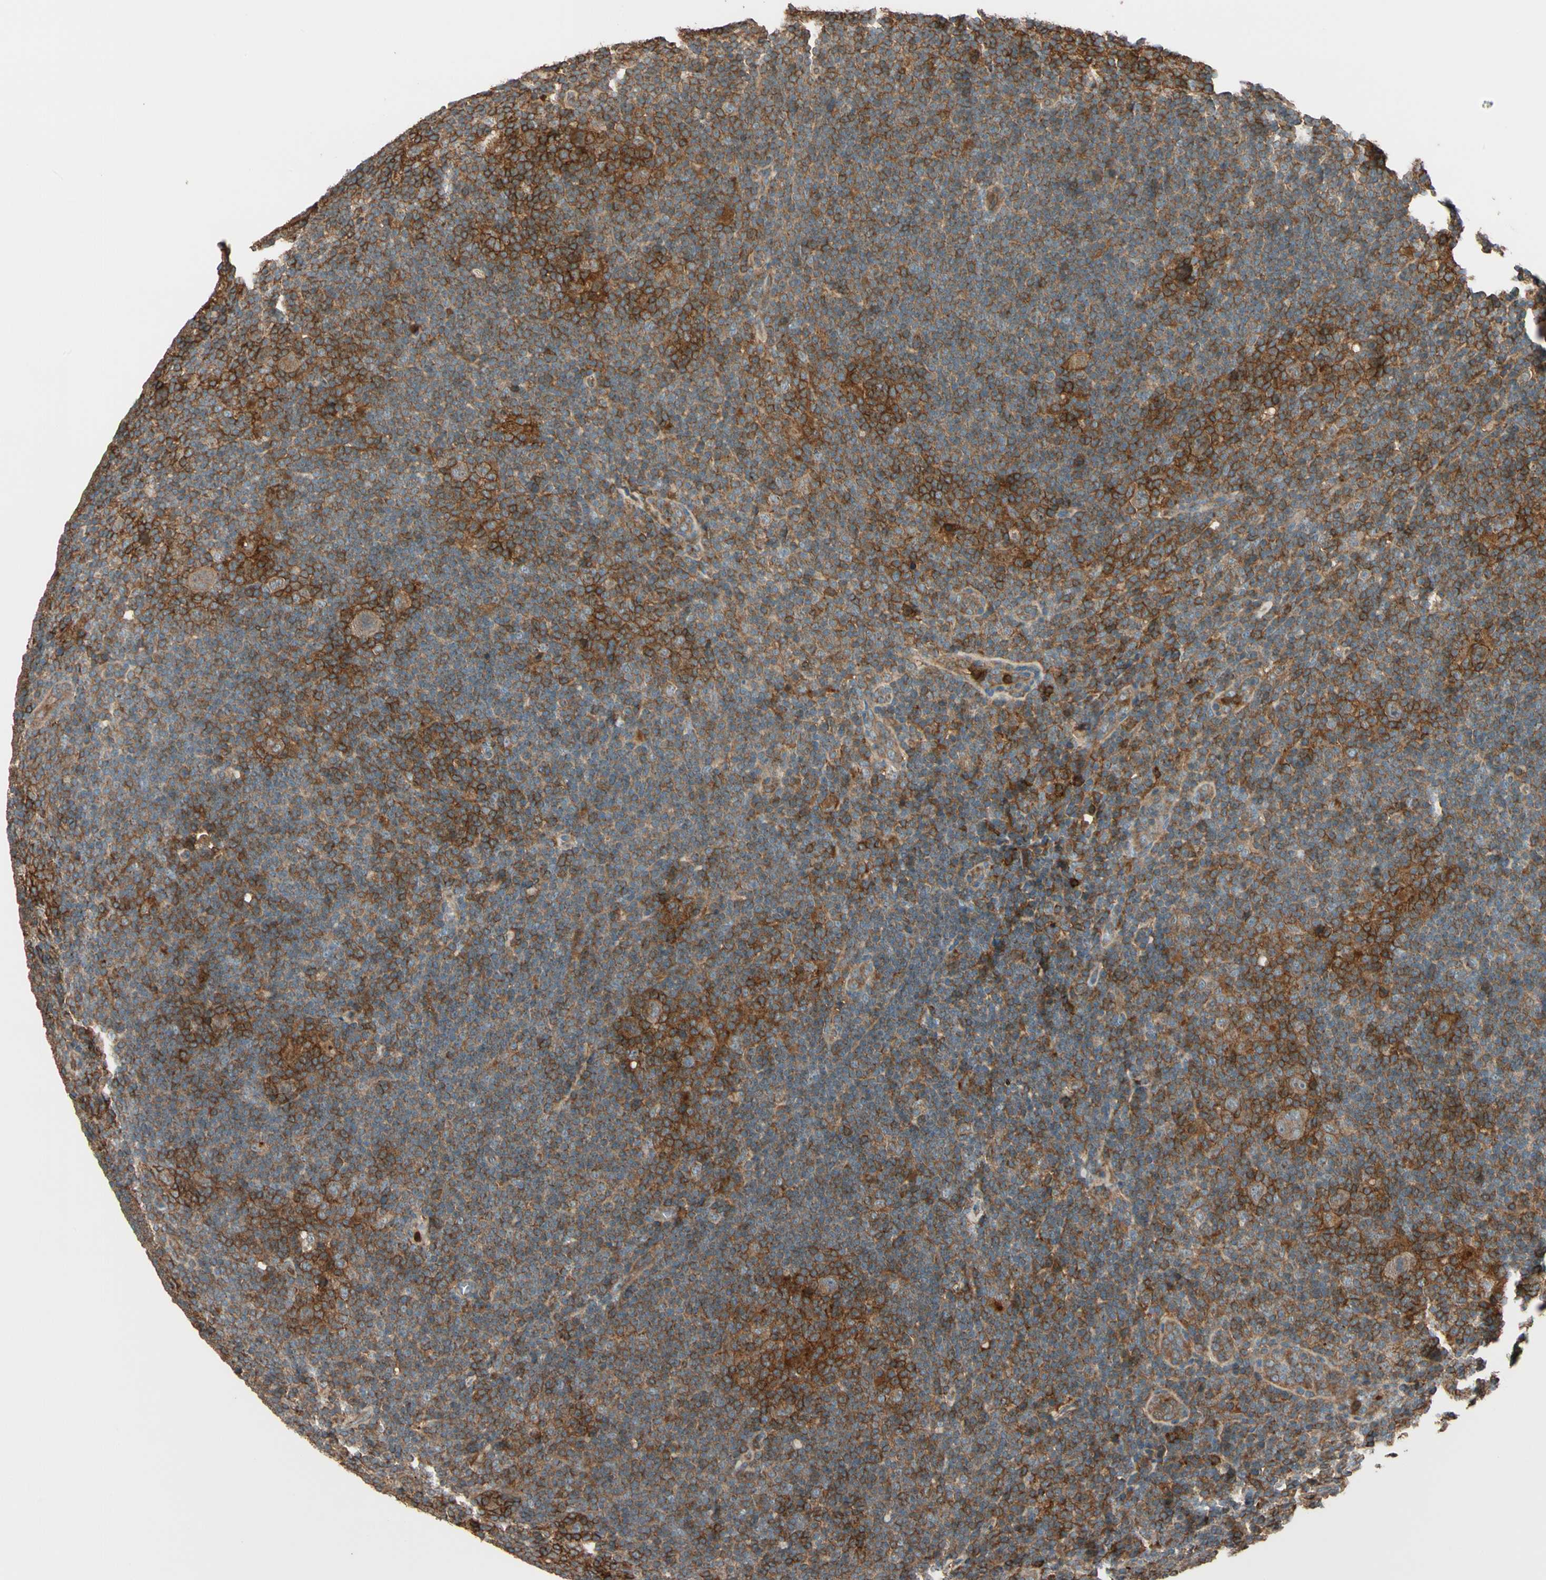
{"staining": {"intensity": "weak", "quantity": ">75%", "location": "cytoplasmic/membranous"}, "tissue": "lymphoma", "cell_type": "Tumor cells", "image_type": "cancer", "snomed": [{"axis": "morphology", "description": "Hodgkin's disease, NOS"}, {"axis": "topography", "description": "Lymph node"}], "caption": "There is low levels of weak cytoplasmic/membranous expression in tumor cells of lymphoma, as demonstrated by immunohistochemical staining (brown color).", "gene": "STX11", "patient": {"sex": "female", "age": 57}}